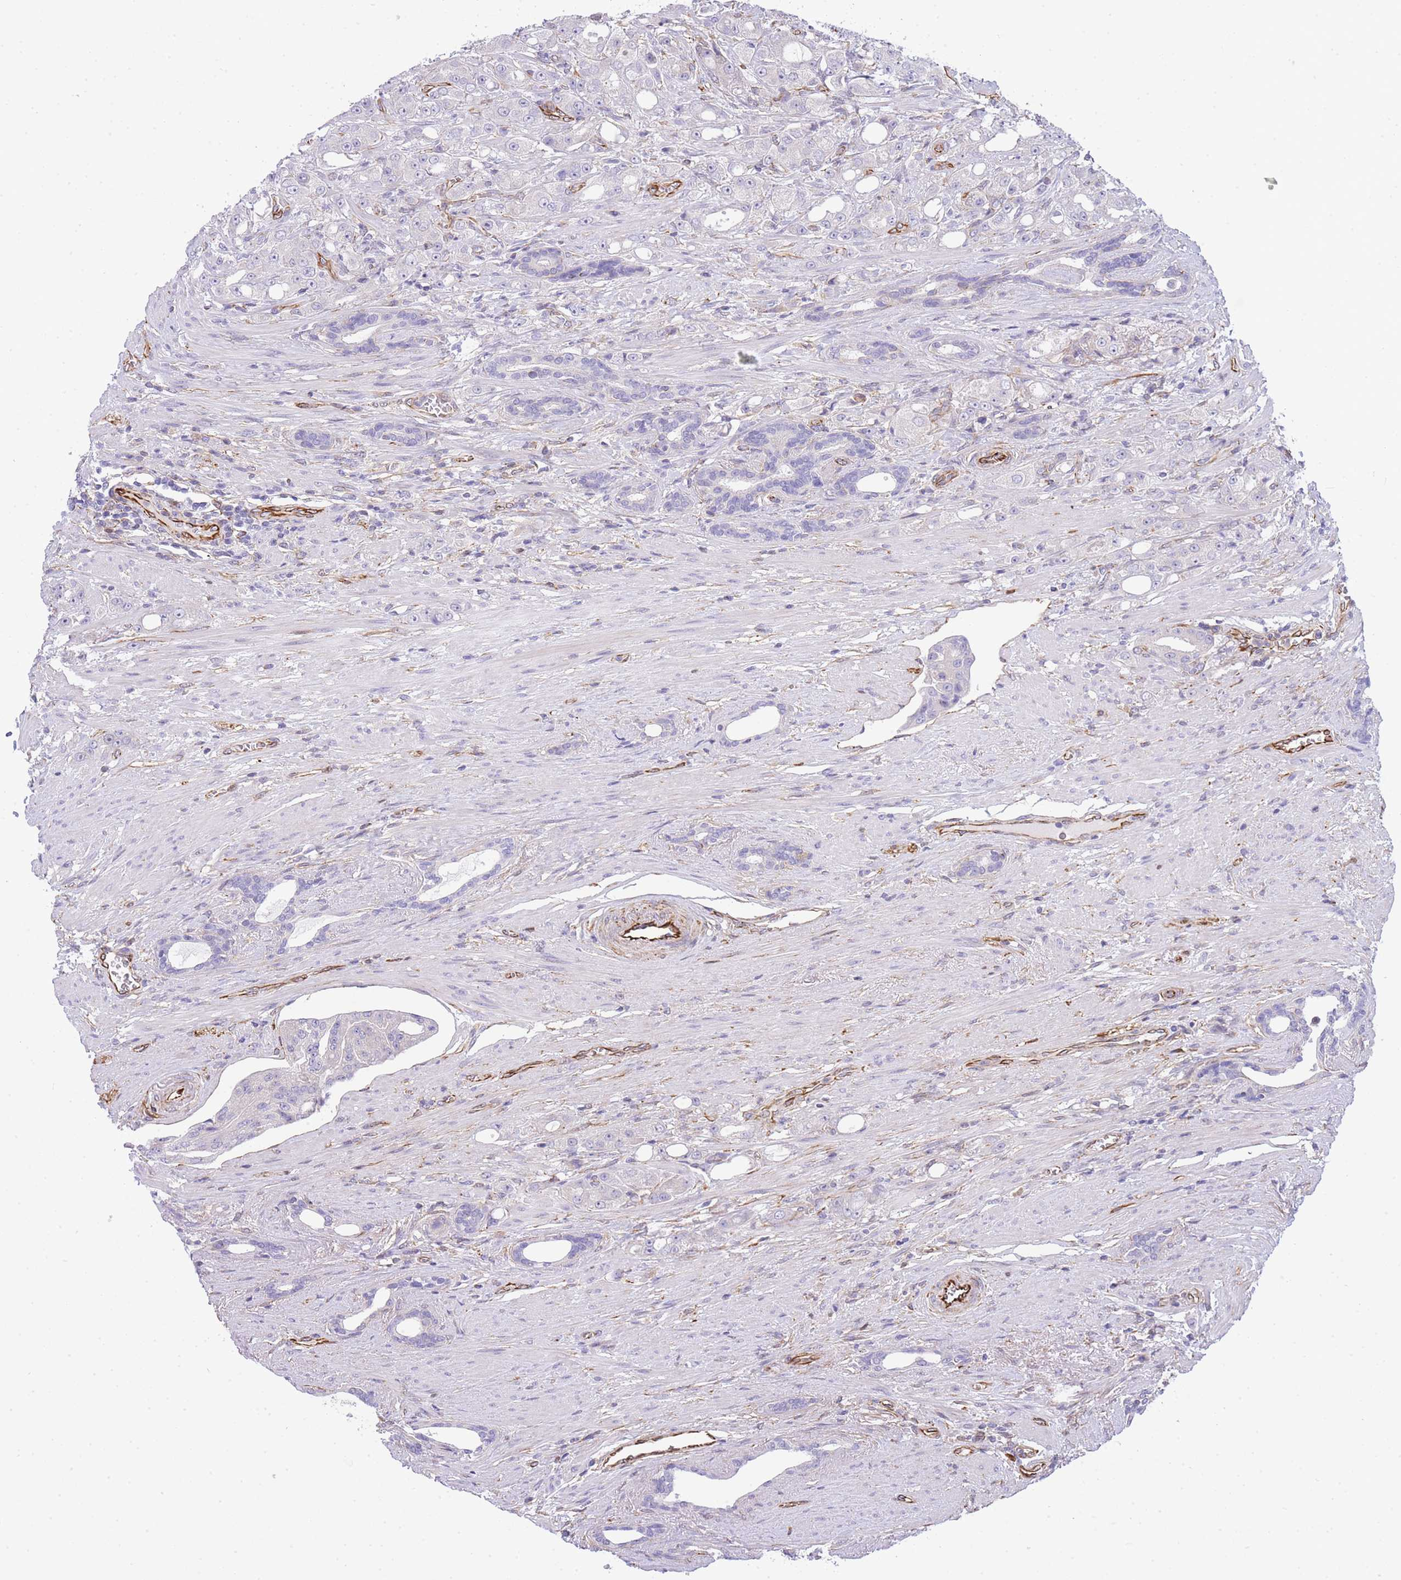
{"staining": {"intensity": "negative", "quantity": "none", "location": "none"}, "tissue": "prostate cancer", "cell_type": "Tumor cells", "image_type": "cancer", "snomed": [{"axis": "morphology", "description": "Adenocarcinoma, High grade"}, {"axis": "topography", "description": "Prostate"}], "caption": "The micrograph demonstrates no staining of tumor cells in prostate adenocarcinoma (high-grade).", "gene": "ECPAS", "patient": {"sex": "male", "age": 69}}